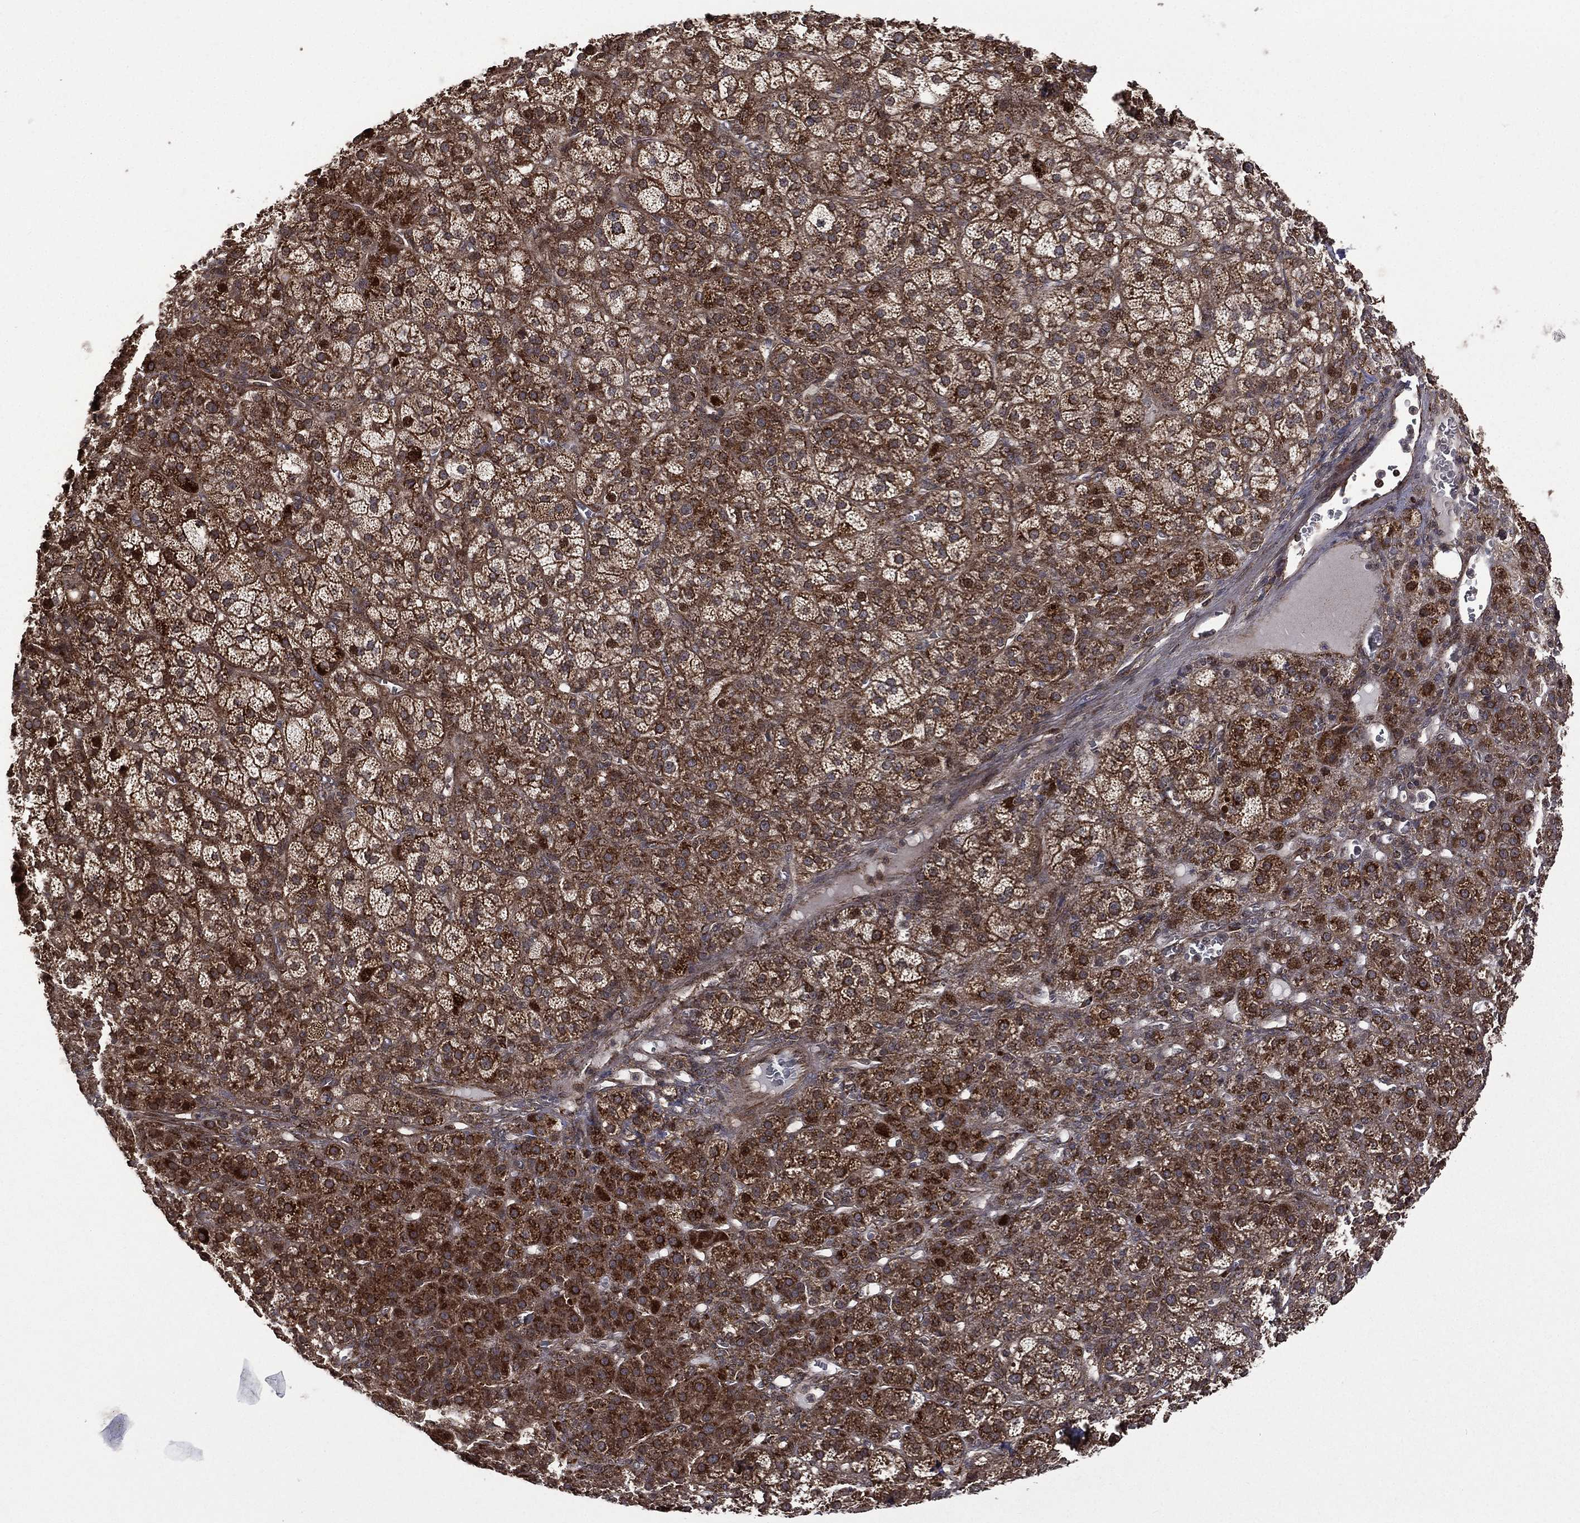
{"staining": {"intensity": "strong", "quantity": ">75%", "location": "cytoplasmic/membranous"}, "tissue": "adrenal gland", "cell_type": "Glandular cells", "image_type": "normal", "snomed": [{"axis": "morphology", "description": "Normal tissue, NOS"}, {"axis": "topography", "description": "Adrenal gland"}], "caption": "Protein positivity by IHC demonstrates strong cytoplasmic/membranous expression in about >75% of glandular cells in unremarkable adrenal gland. Using DAB (3,3'-diaminobenzidine) (brown) and hematoxylin (blue) stains, captured at high magnification using brightfield microscopy.", "gene": "GIMAP6", "patient": {"sex": "female", "age": 60}}